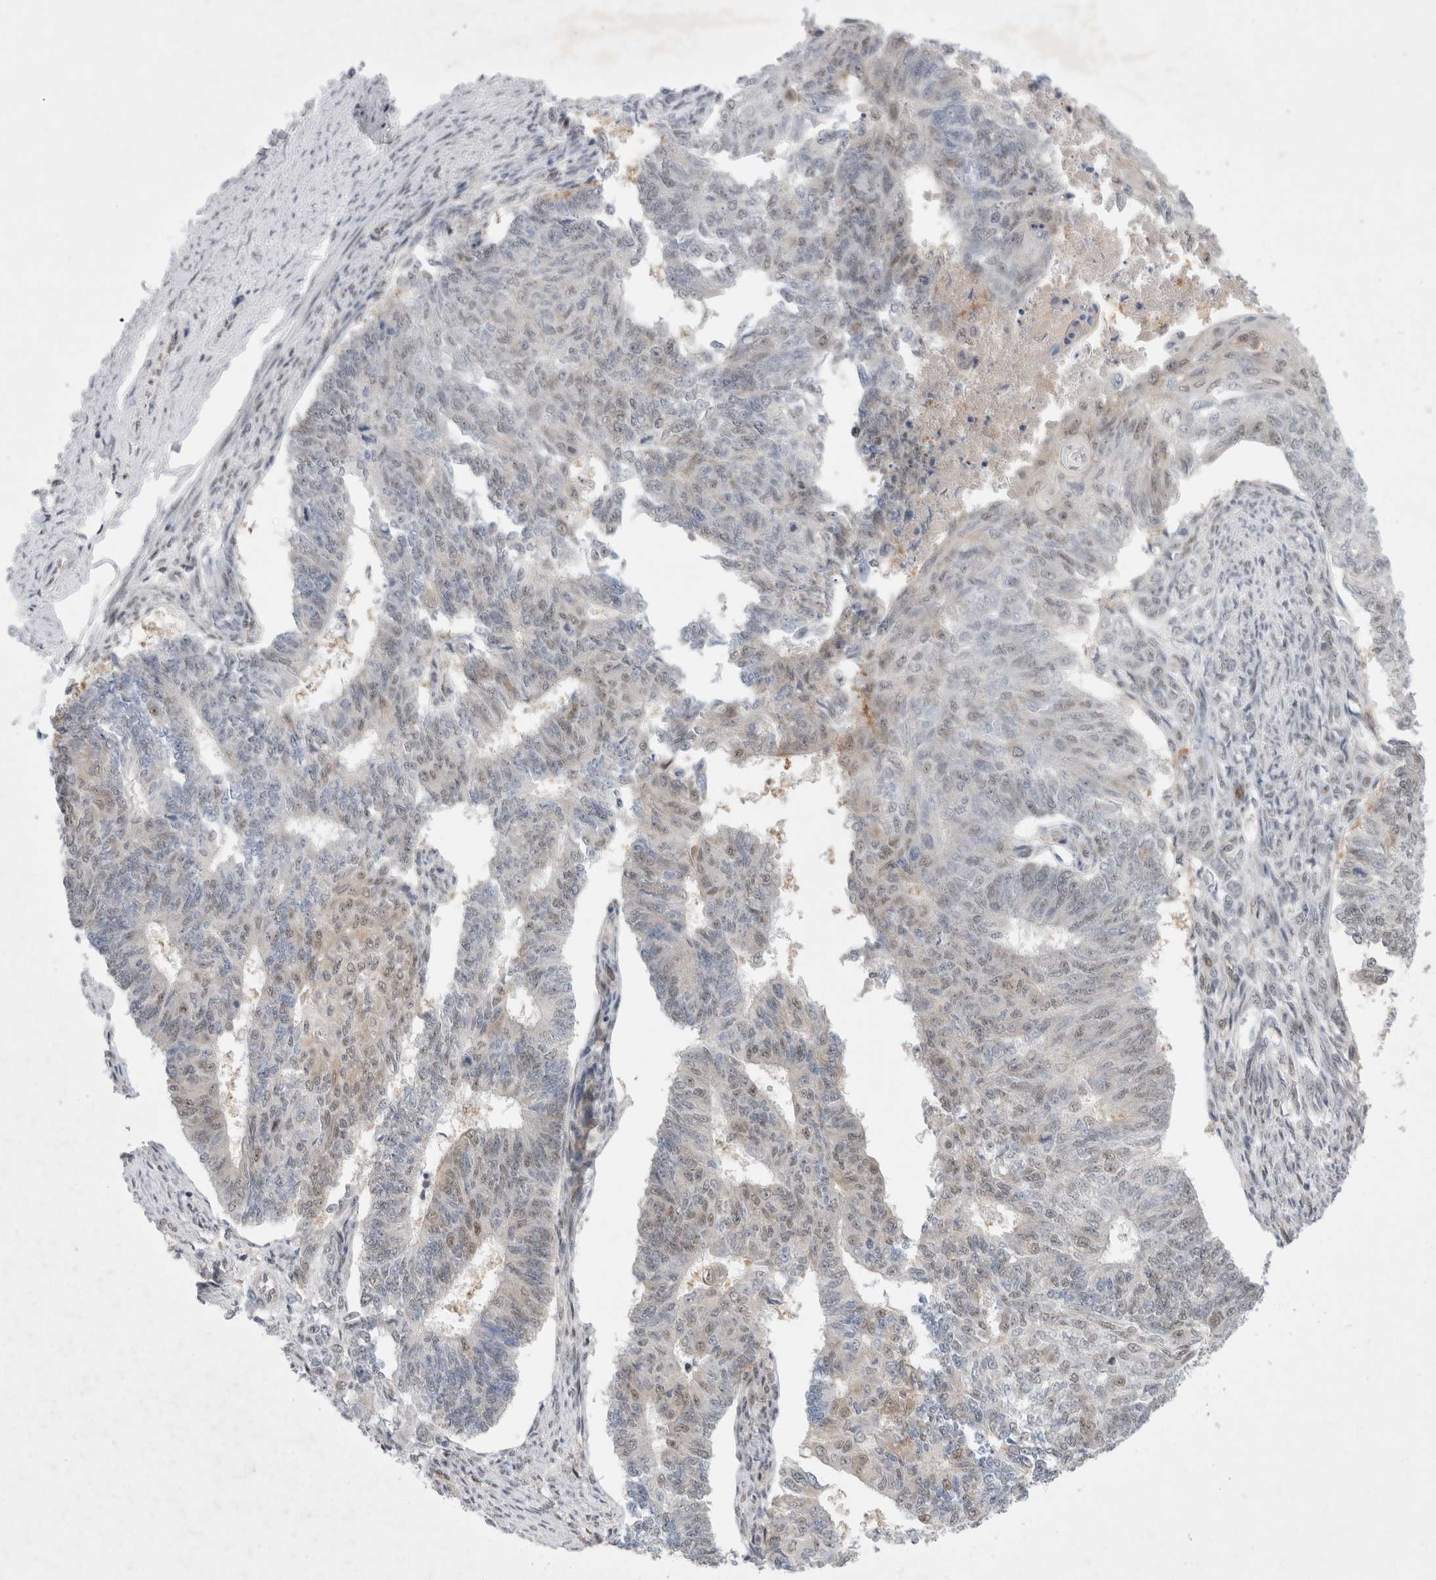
{"staining": {"intensity": "weak", "quantity": "<25%", "location": "nuclear"}, "tissue": "endometrial cancer", "cell_type": "Tumor cells", "image_type": "cancer", "snomed": [{"axis": "morphology", "description": "Adenocarcinoma, NOS"}, {"axis": "topography", "description": "Endometrium"}], "caption": "A histopathology image of human endometrial adenocarcinoma is negative for staining in tumor cells.", "gene": "WIPF2", "patient": {"sex": "female", "age": 32}}